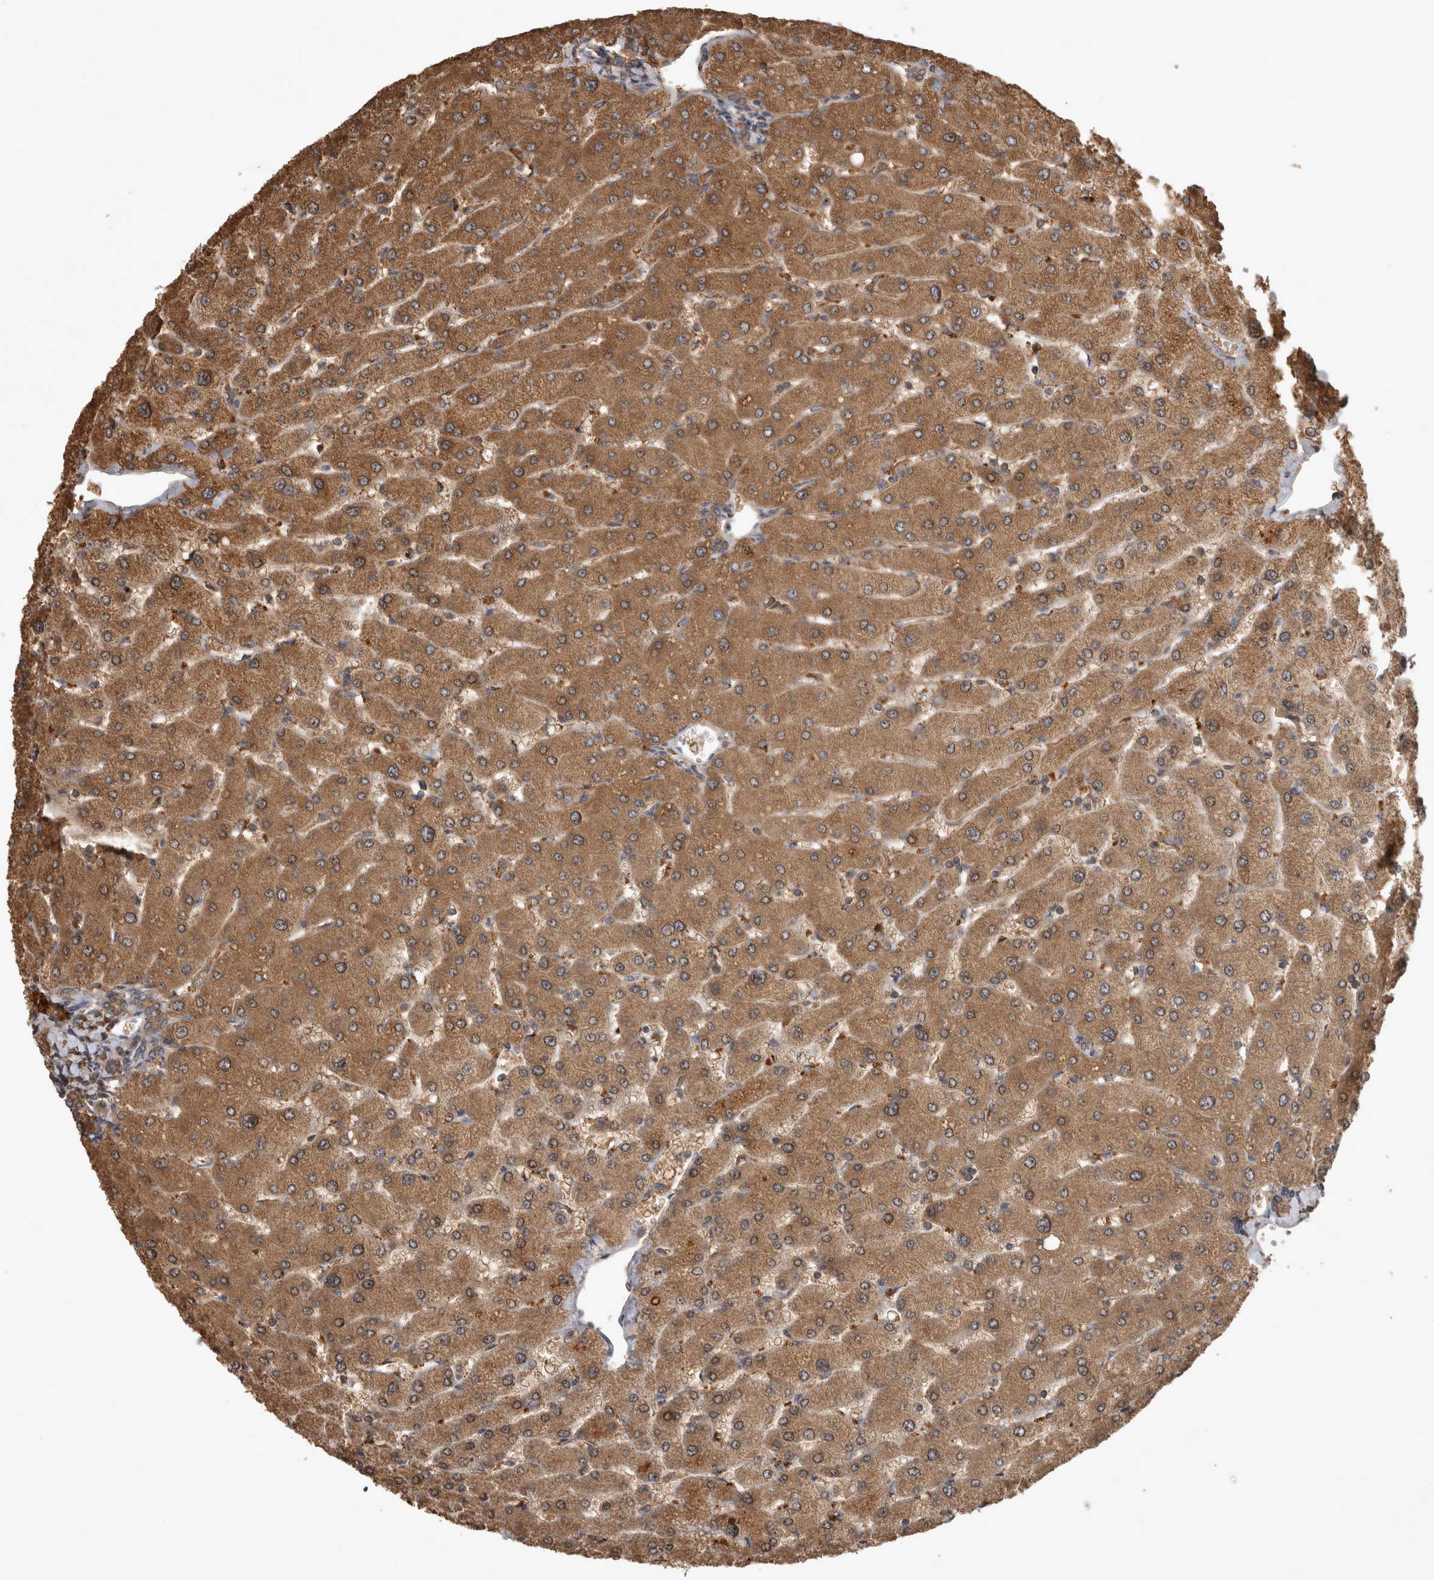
{"staining": {"intensity": "moderate", "quantity": ">75%", "location": "cytoplasmic/membranous"}, "tissue": "liver", "cell_type": "Cholangiocytes", "image_type": "normal", "snomed": [{"axis": "morphology", "description": "Normal tissue, NOS"}, {"axis": "topography", "description": "Liver"}], "caption": "Immunohistochemistry staining of benign liver, which demonstrates medium levels of moderate cytoplasmic/membranous staining in about >75% of cholangiocytes indicating moderate cytoplasmic/membranous protein expression. The staining was performed using DAB (3,3'-diaminobenzidine) (brown) for protein detection and nuclei were counterstained in hematoxylin (blue).", "gene": "TRMT61B", "patient": {"sex": "male", "age": 55}}